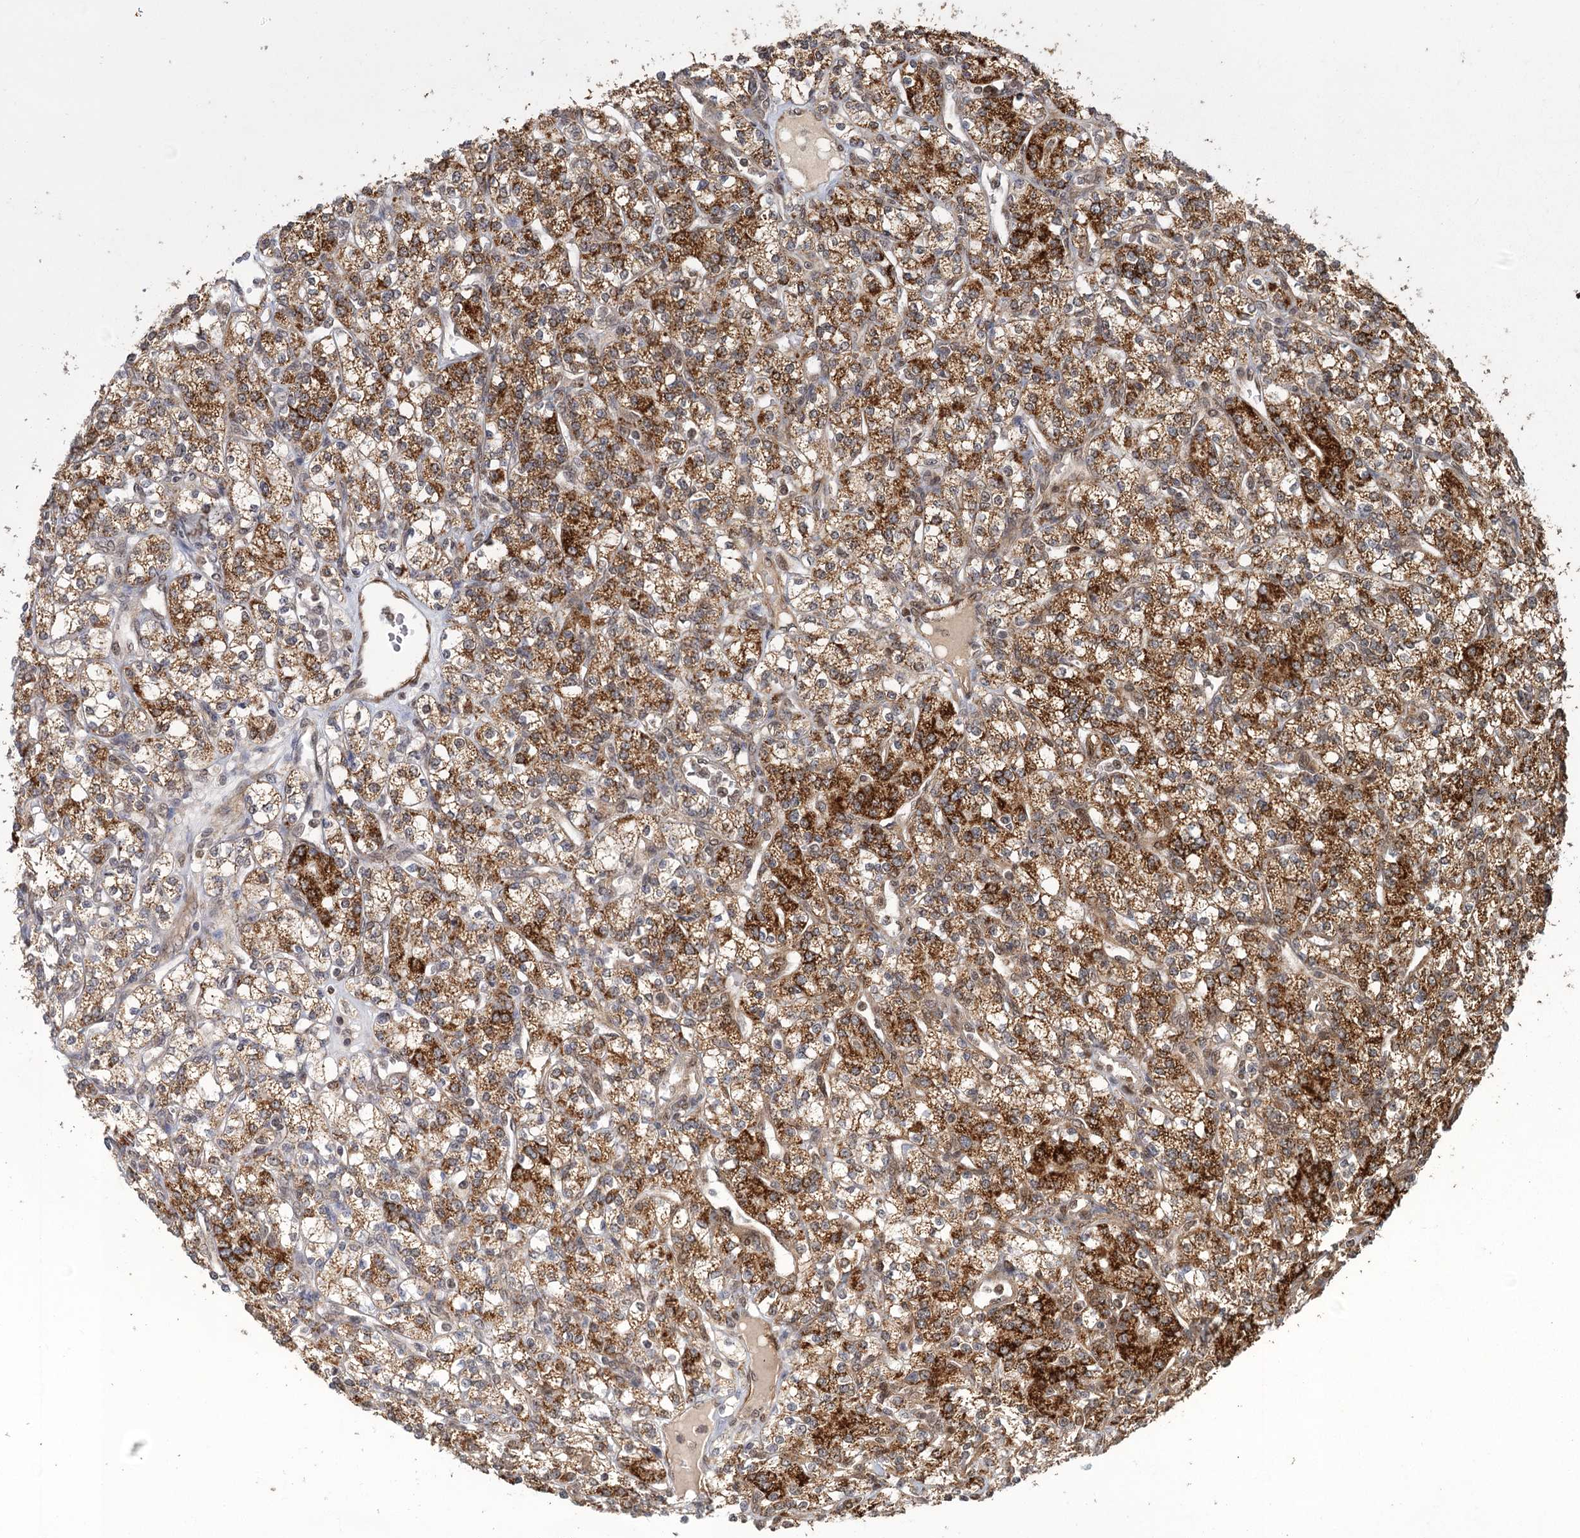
{"staining": {"intensity": "strong", "quantity": ">75%", "location": "cytoplasmic/membranous"}, "tissue": "renal cancer", "cell_type": "Tumor cells", "image_type": "cancer", "snomed": [{"axis": "morphology", "description": "Adenocarcinoma, NOS"}, {"axis": "topography", "description": "Kidney"}], "caption": "Renal adenocarcinoma was stained to show a protein in brown. There is high levels of strong cytoplasmic/membranous positivity in approximately >75% of tumor cells. The staining was performed using DAB (3,3'-diaminobenzidine) to visualize the protein expression in brown, while the nuclei were stained in blue with hematoxylin (Magnification: 20x).", "gene": "ZCCHC24", "patient": {"sex": "male", "age": 77}}